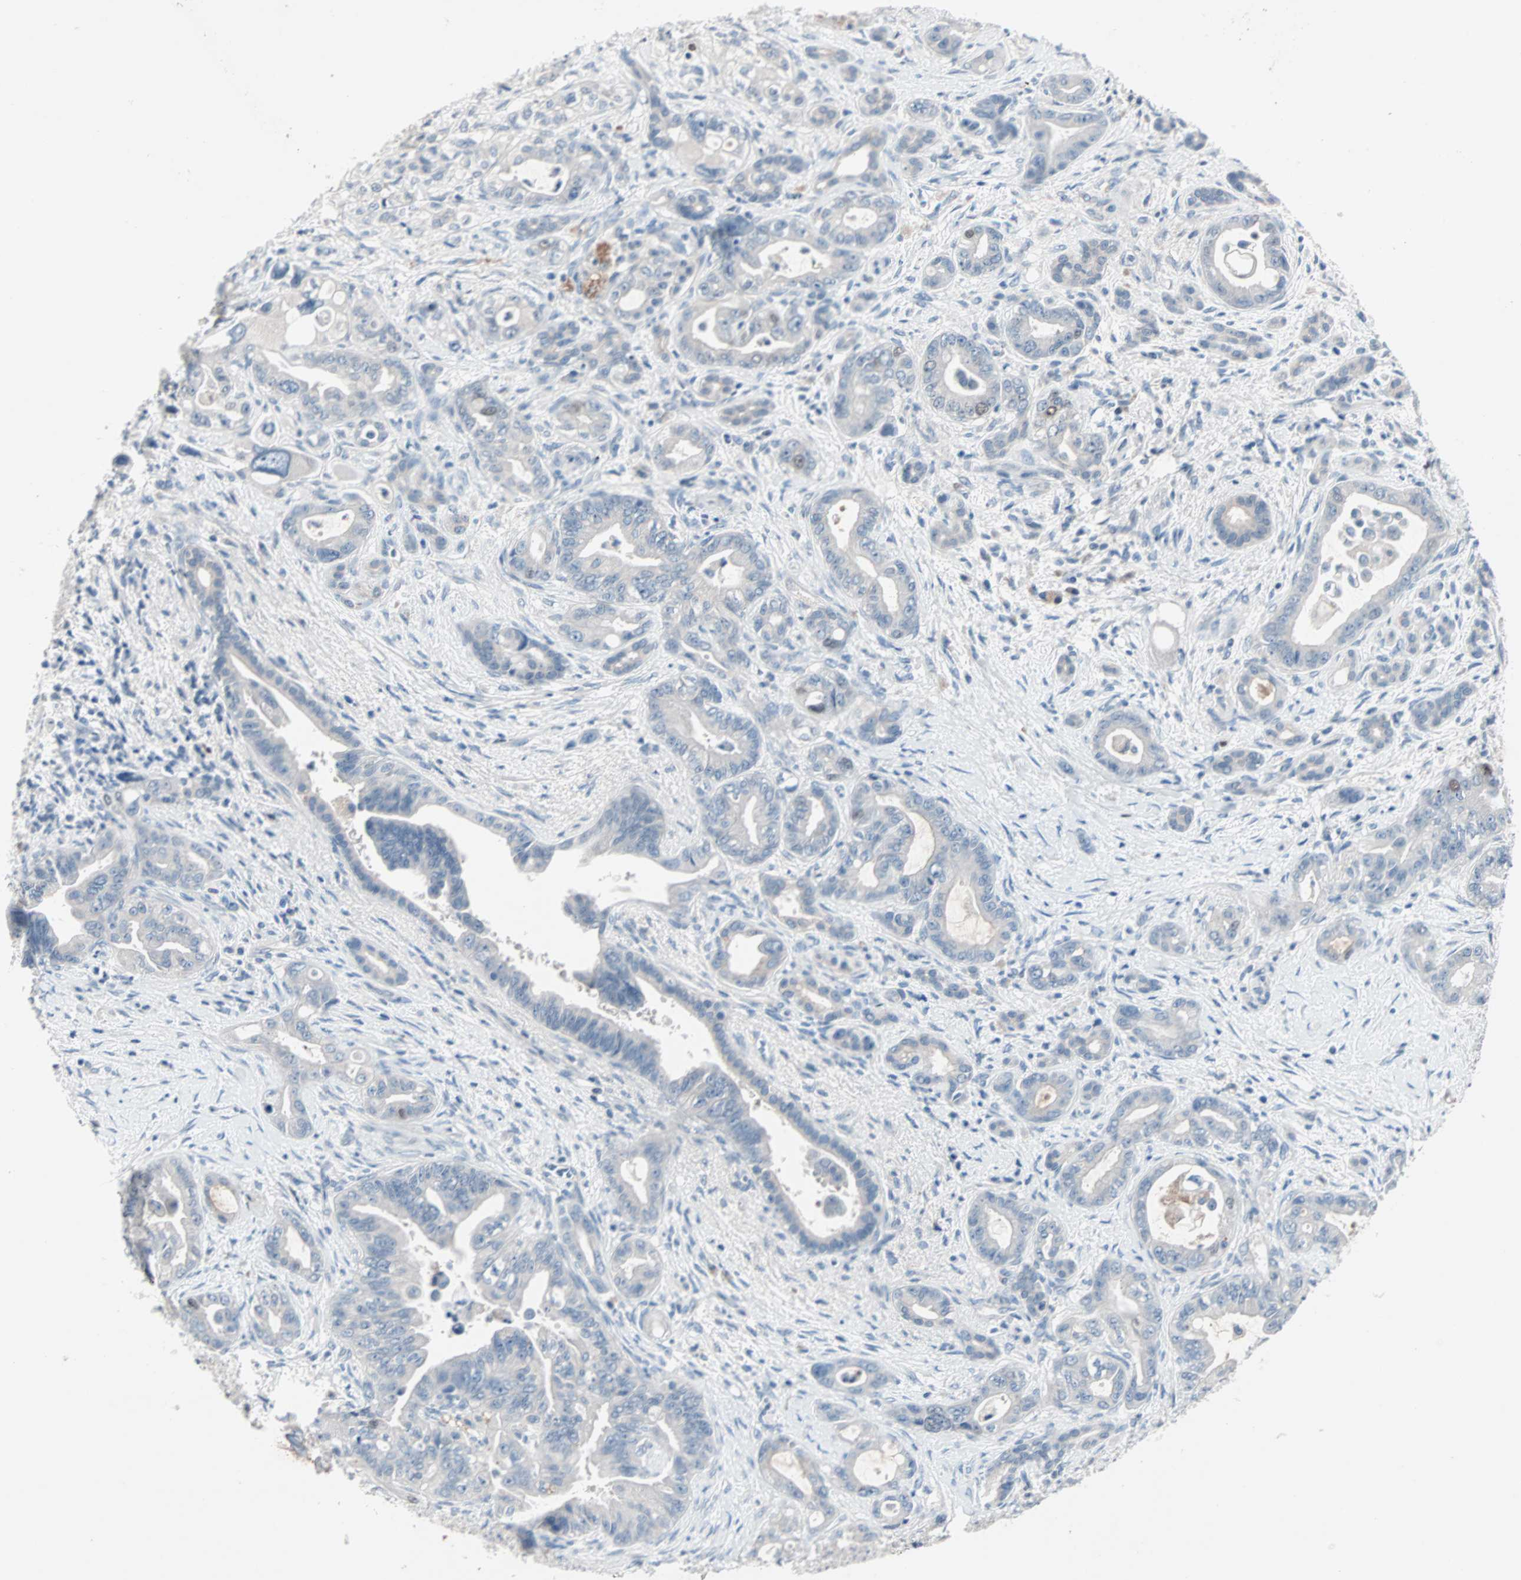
{"staining": {"intensity": "negative", "quantity": "none", "location": "none"}, "tissue": "pancreatic cancer", "cell_type": "Tumor cells", "image_type": "cancer", "snomed": [{"axis": "morphology", "description": "Adenocarcinoma, NOS"}, {"axis": "topography", "description": "Pancreas"}], "caption": "Pancreatic cancer was stained to show a protein in brown. There is no significant staining in tumor cells. (Stains: DAB IHC with hematoxylin counter stain, Microscopy: brightfield microscopy at high magnification).", "gene": "CCNE2", "patient": {"sex": "male", "age": 70}}